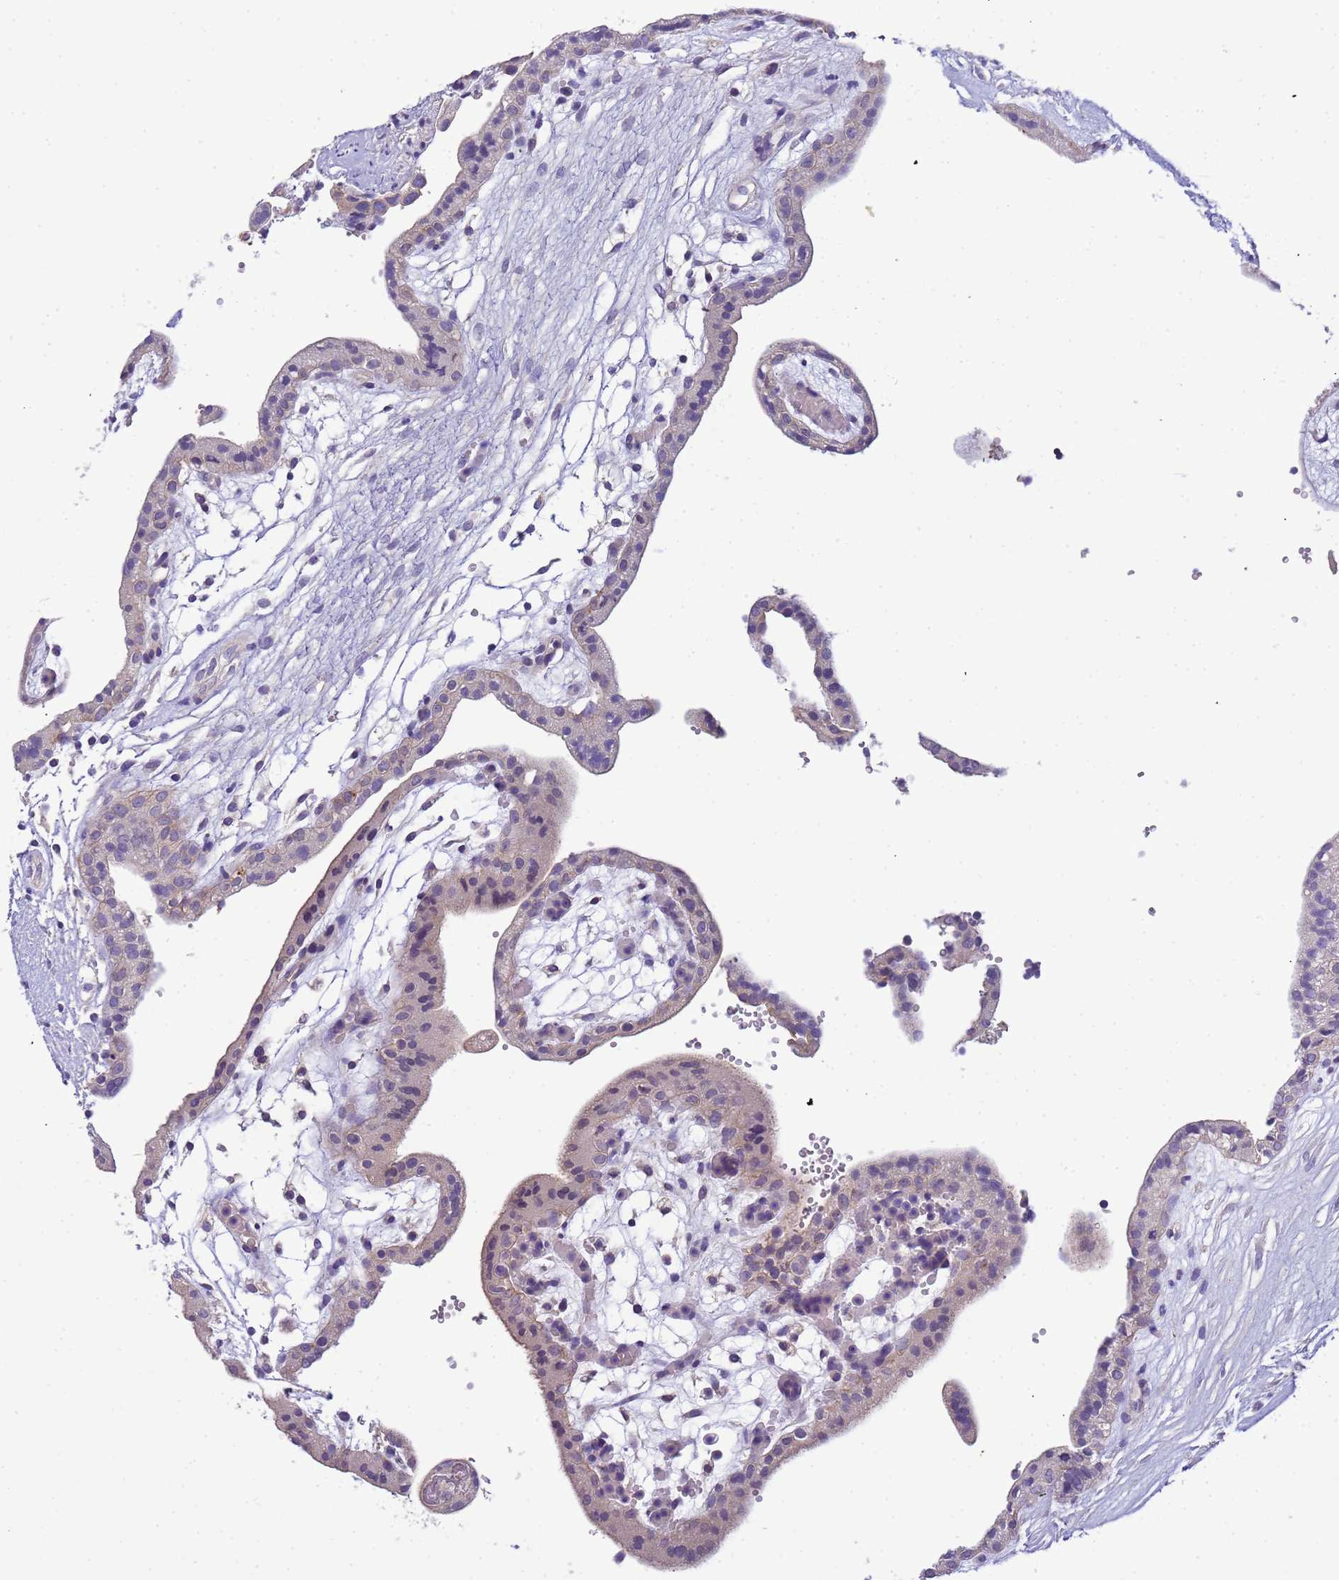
{"staining": {"intensity": "moderate", "quantity": "<25%", "location": "cytoplasmic/membranous"}, "tissue": "placenta", "cell_type": "Decidual cells", "image_type": "normal", "snomed": [{"axis": "morphology", "description": "Normal tissue, NOS"}, {"axis": "topography", "description": "Placenta"}], "caption": "Human placenta stained with a brown dye exhibits moderate cytoplasmic/membranous positive positivity in about <25% of decidual cells.", "gene": "PLCXD3", "patient": {"sex": "female", "age": 18}}